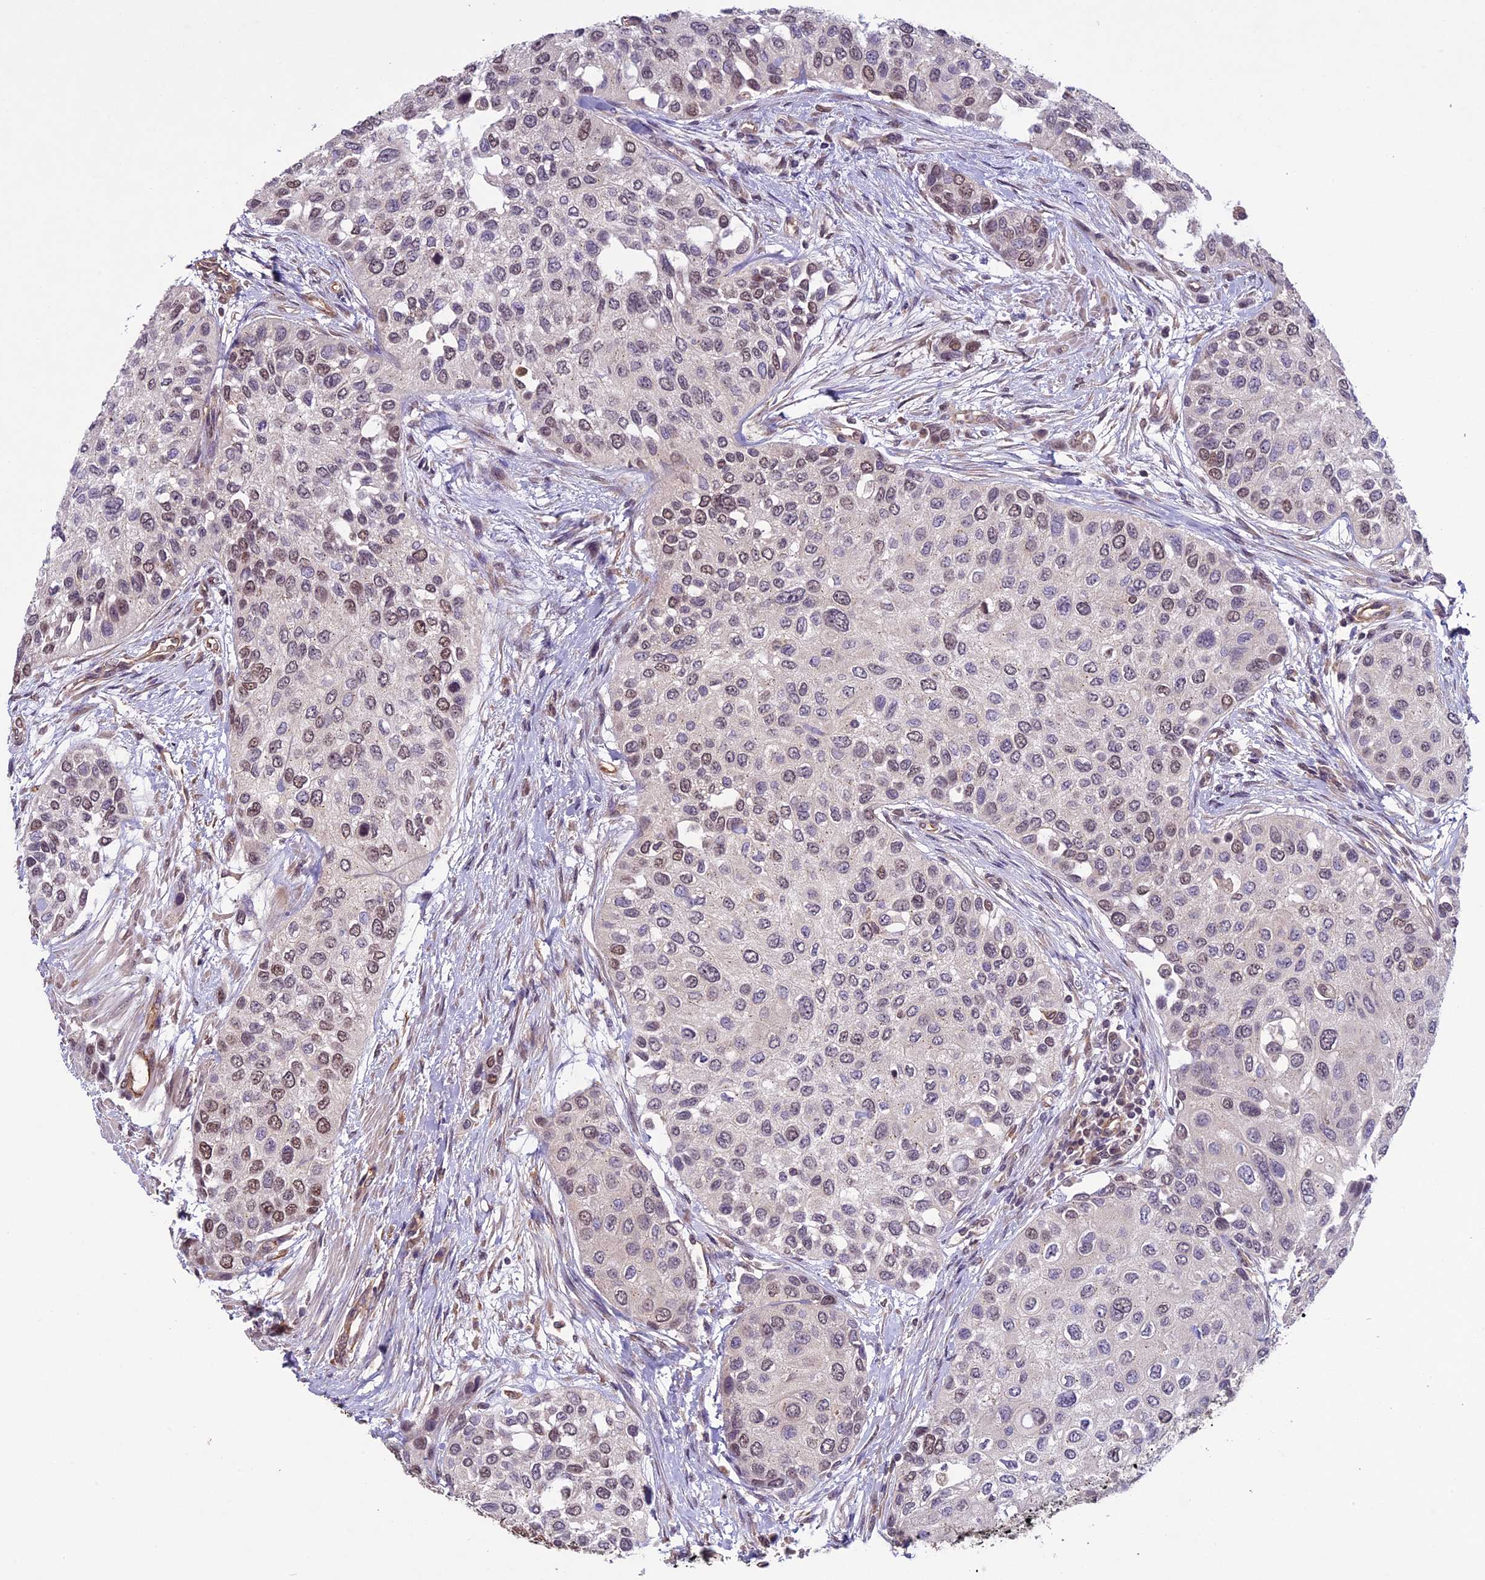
{"staining": {"intensity": "moderate", "quantity": "25%-75%", "location": "nuclear"}, "tissue": "urothelial cancer", "cell_type": "Tumor cells", "image_type": "cancer", "snomed": [{"axis": "morphology", "description": "Normal tissue, NOS"}, {"axis": "morphology", "description": "Urothelial carcinoma, High grade"}, {"axis": "topography", "description": "Vascular tissue"}, {"axis": "topography", "description": "Urinary bladder"}], "caption": "Human urothelial carcinoma (high-grade) stained with a brown dye exhibits moderate nuclear positive expression in approximately 25%-75% of tumor cells.", "gene": "C3orf70", "patient": {"sex": "female", "age": 56}}